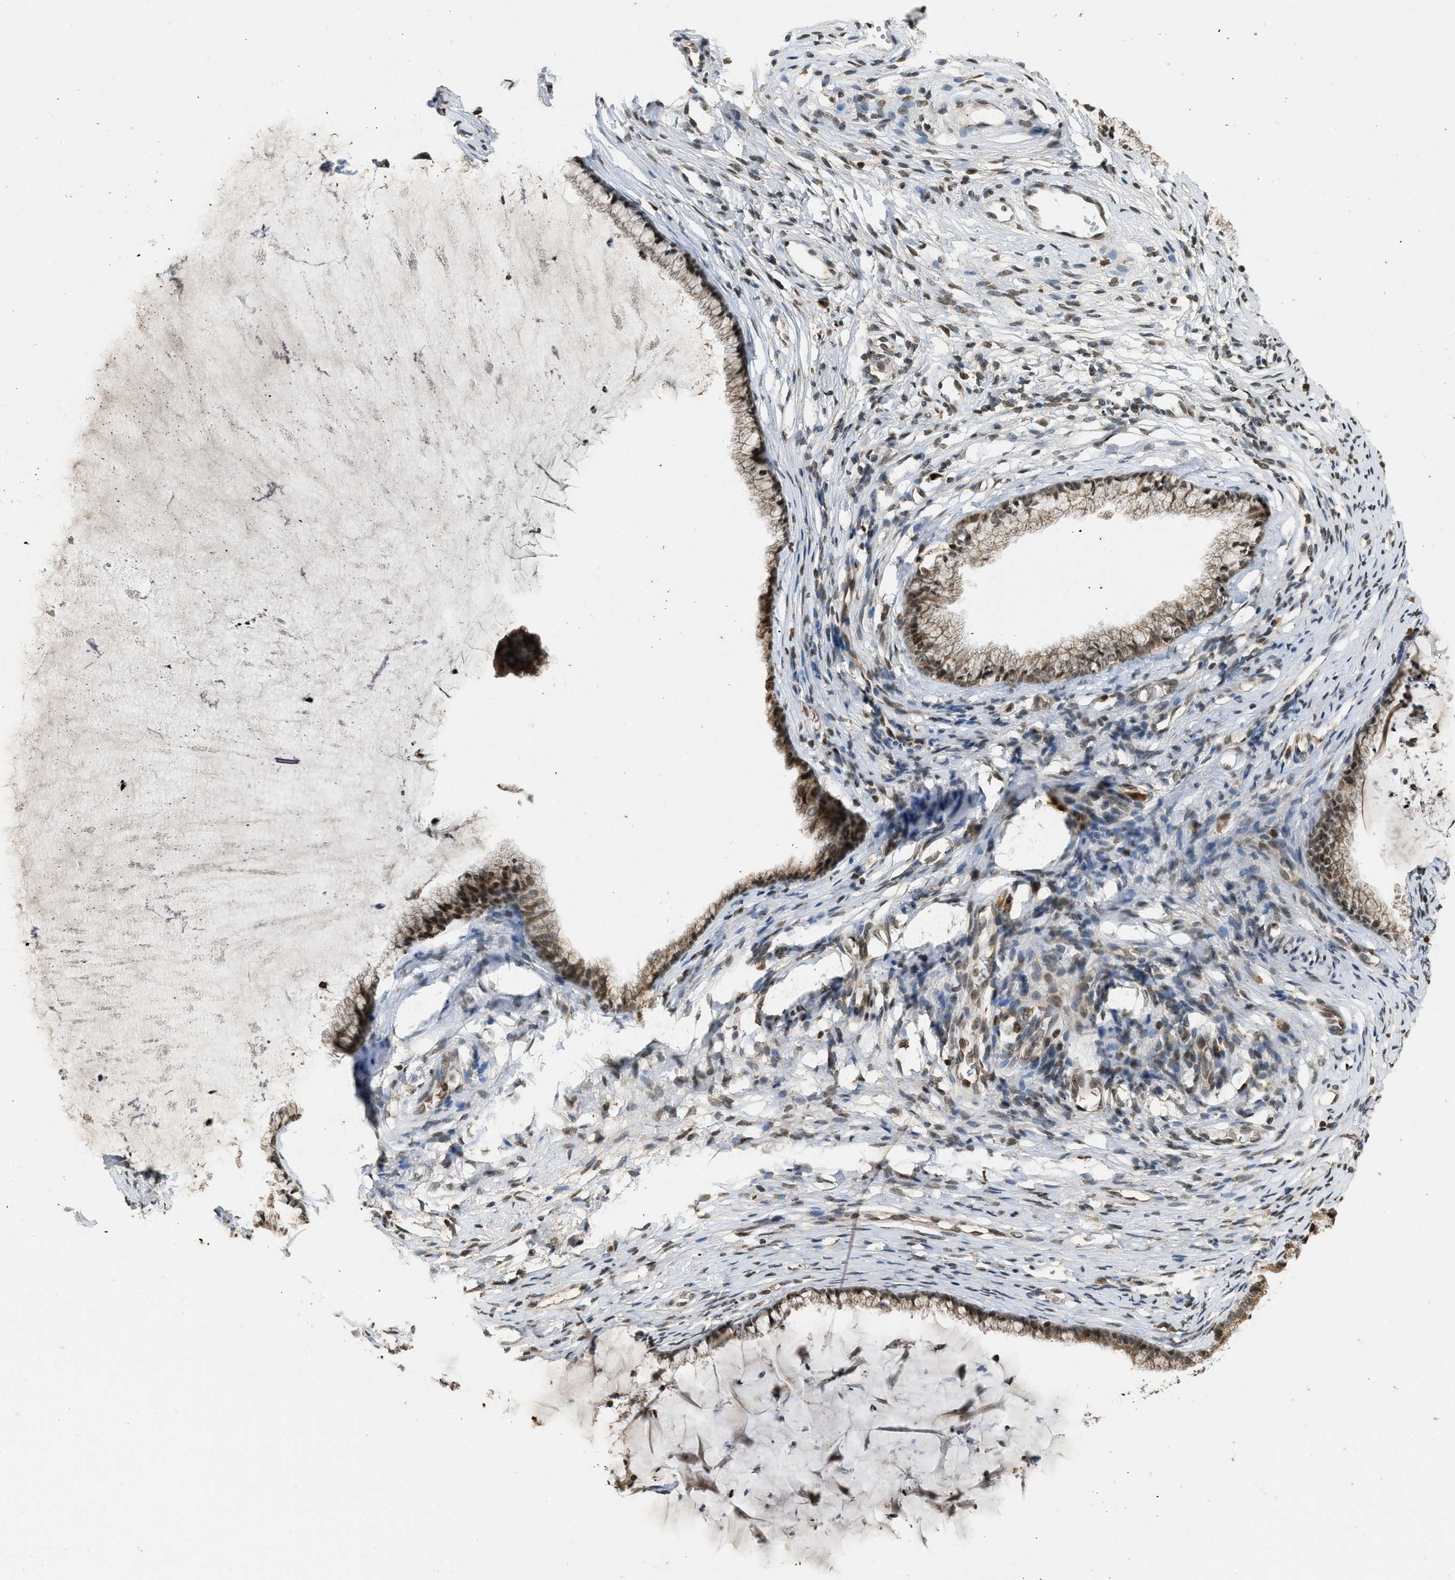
{"staining": {"intensity": "moderate", "quantity": "25%-75%", "location": "cytoplasmic/membranous,nuclear"}, "tissue": "cervix", "cell_type": "Glandular cells", "image_type": "normal", "snomed": [{"axis": "morphology", "description": "Normal tissue, NOS"}, {"axis": "topography", "description": "Cervix"}], "caption": "The immunohistochemical stain labels moderate cytoplasmic/membranous,nuclear positivity in glandular cells of benign cervix. The protein of interest is stained brown, and the nuclei are stained in blue (DAB IHC with brightfield microscopy, high magnification).", "gene": "SIAH1", "patient": {"sex": "female", "age": 77}}